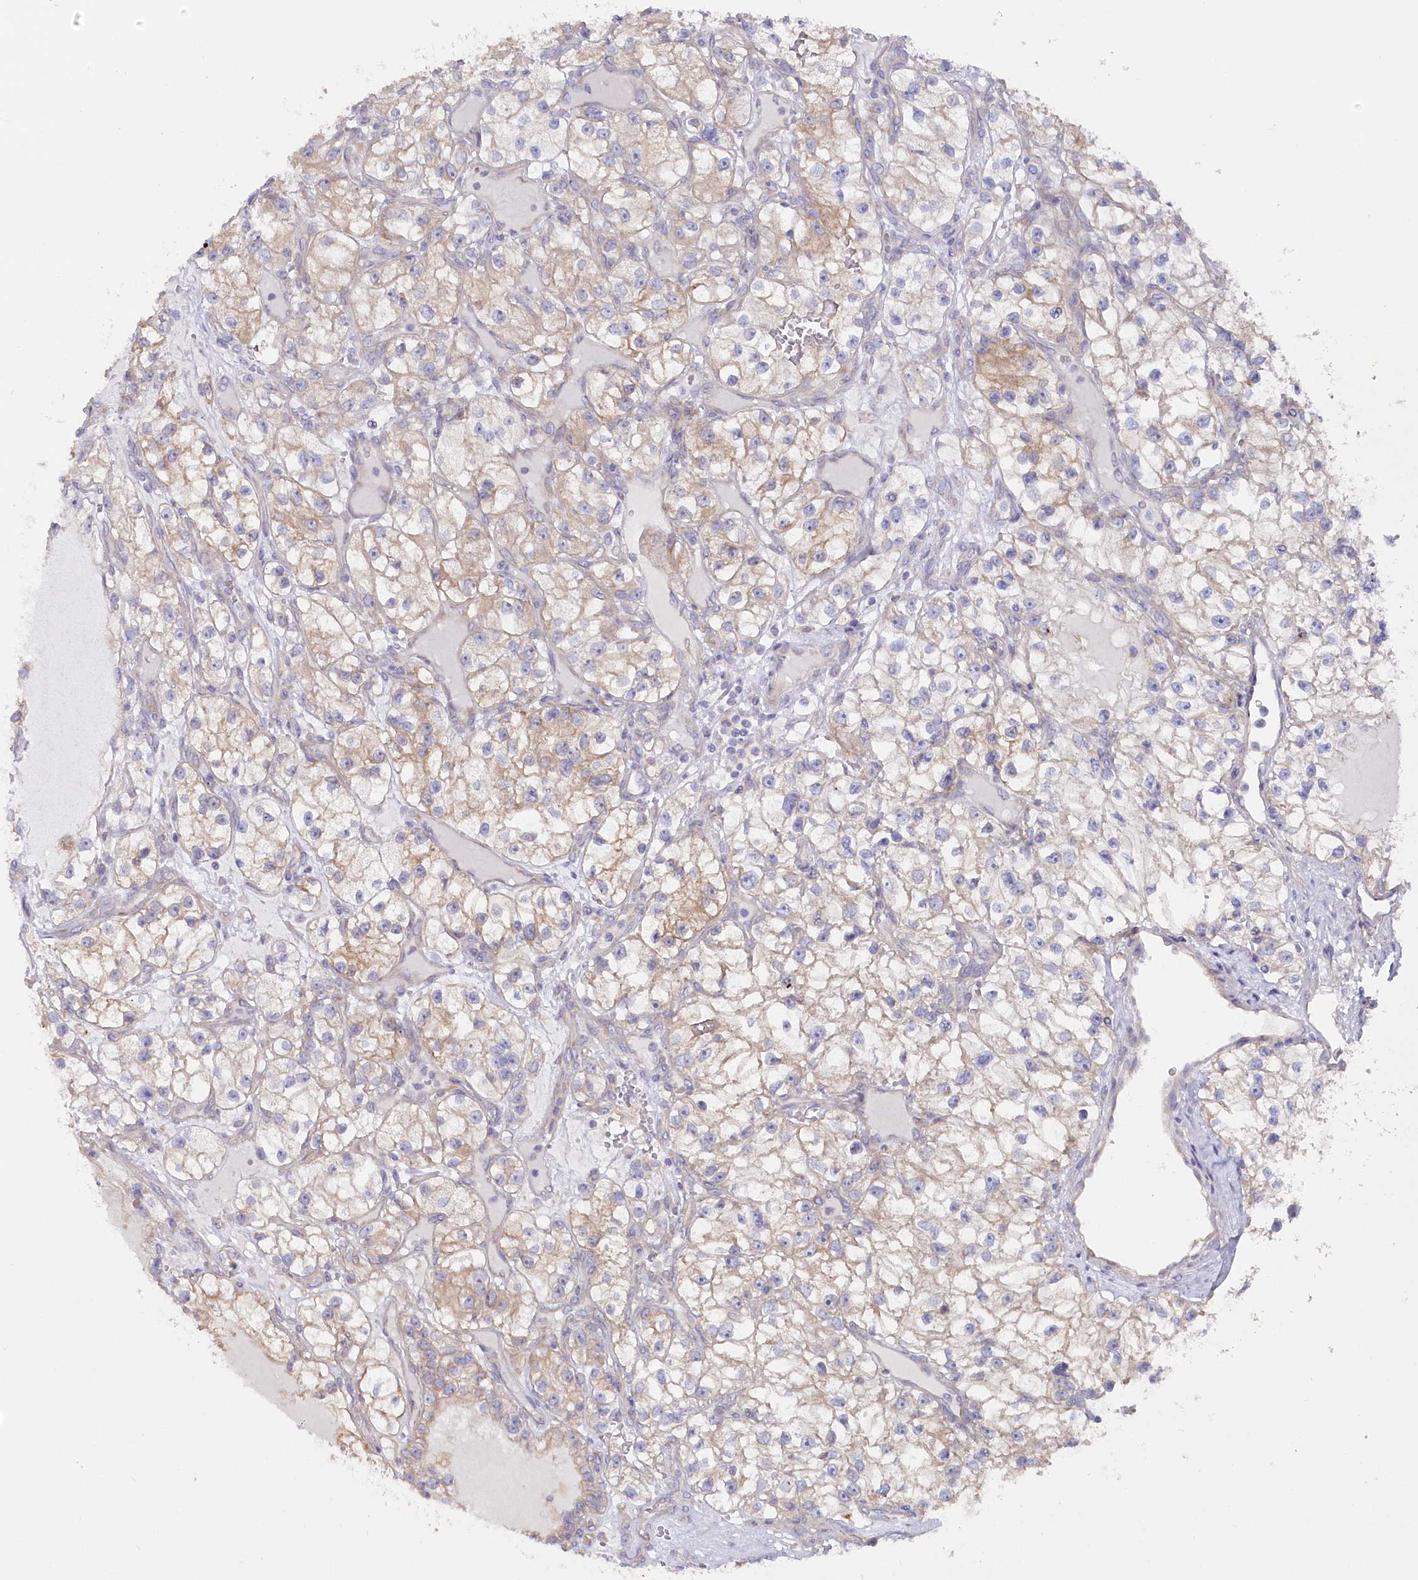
{"staining": {"intensity": "moderate", "quantity": ">75%", "location": "cytoplasmic/membranous"}, "tissue": "renal cancer", "cell_type": "Tumor cells", "image_type": "cancer", "snomed": [{"axis": "morphology", "description": "Adenocarcinoma, NOS"}, {"axis": "topography", "description": "Kidney"}], "caption": "Protein staining reveals moderate cytoplasmic/membranous expression in approximately >75% of tumor cells in adenocarcinoma (renal).", "gene": "POGLUT1", "patient": {"sex": "female", "age": 57}}